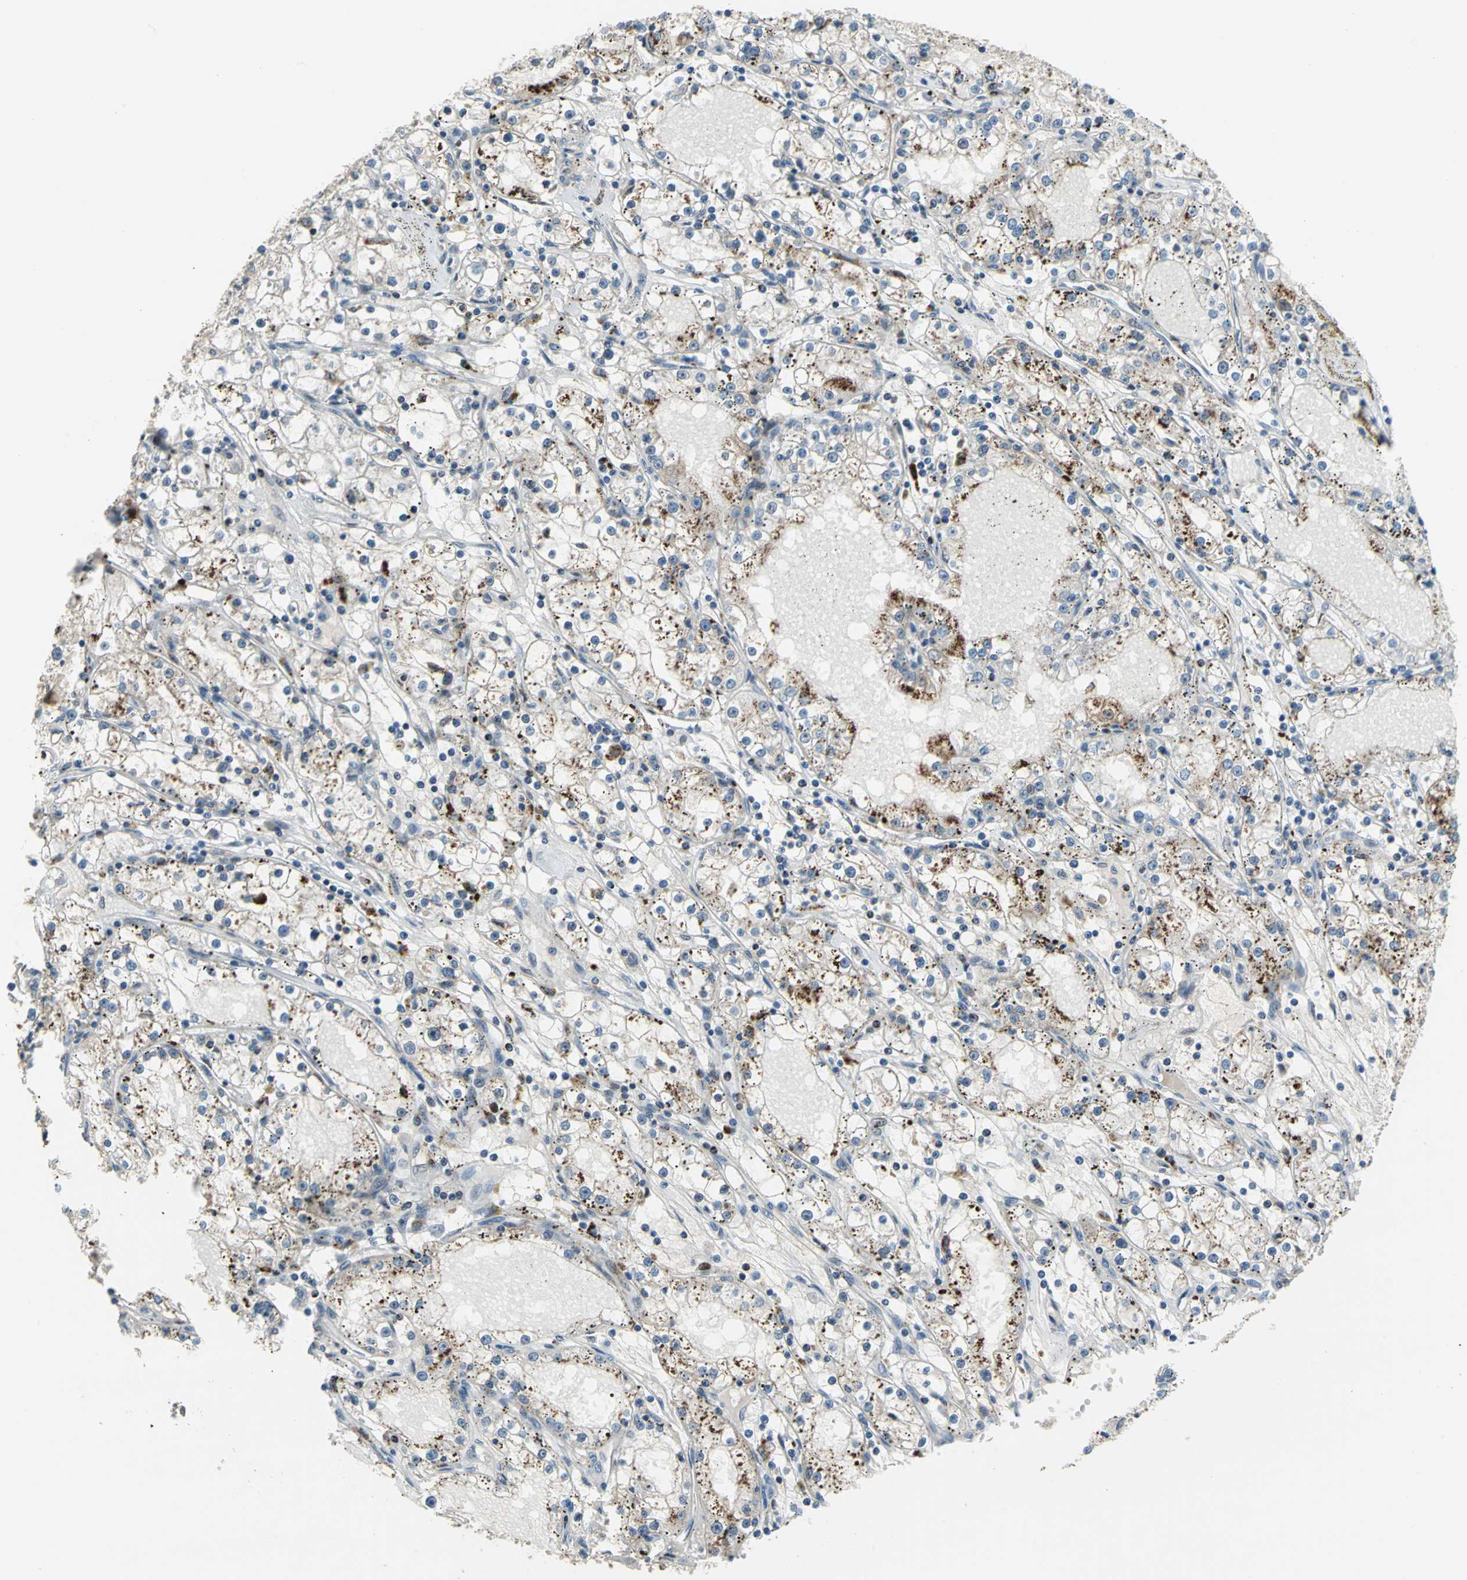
{"staining": {"intensity": "strong", "quantity": "<25%", "location": "cytoplasmic/membranous"}, "tissue": "renal cancer", "cell_type": "Tumor cells", "image_type": "cancer", "snomed": [{"axis": "morphology", "description": "Adenocarcinoma, NOS"}, {"axis": "topography", "description": "Kidney"}], "caption": "Protein expression analysis of human renal cancer reveals strong cytoplasmic/membranous staining in approximately <25% of tumor cells.", "gene": "ELF2", "patient": {"sex": "male", "age": 56}}